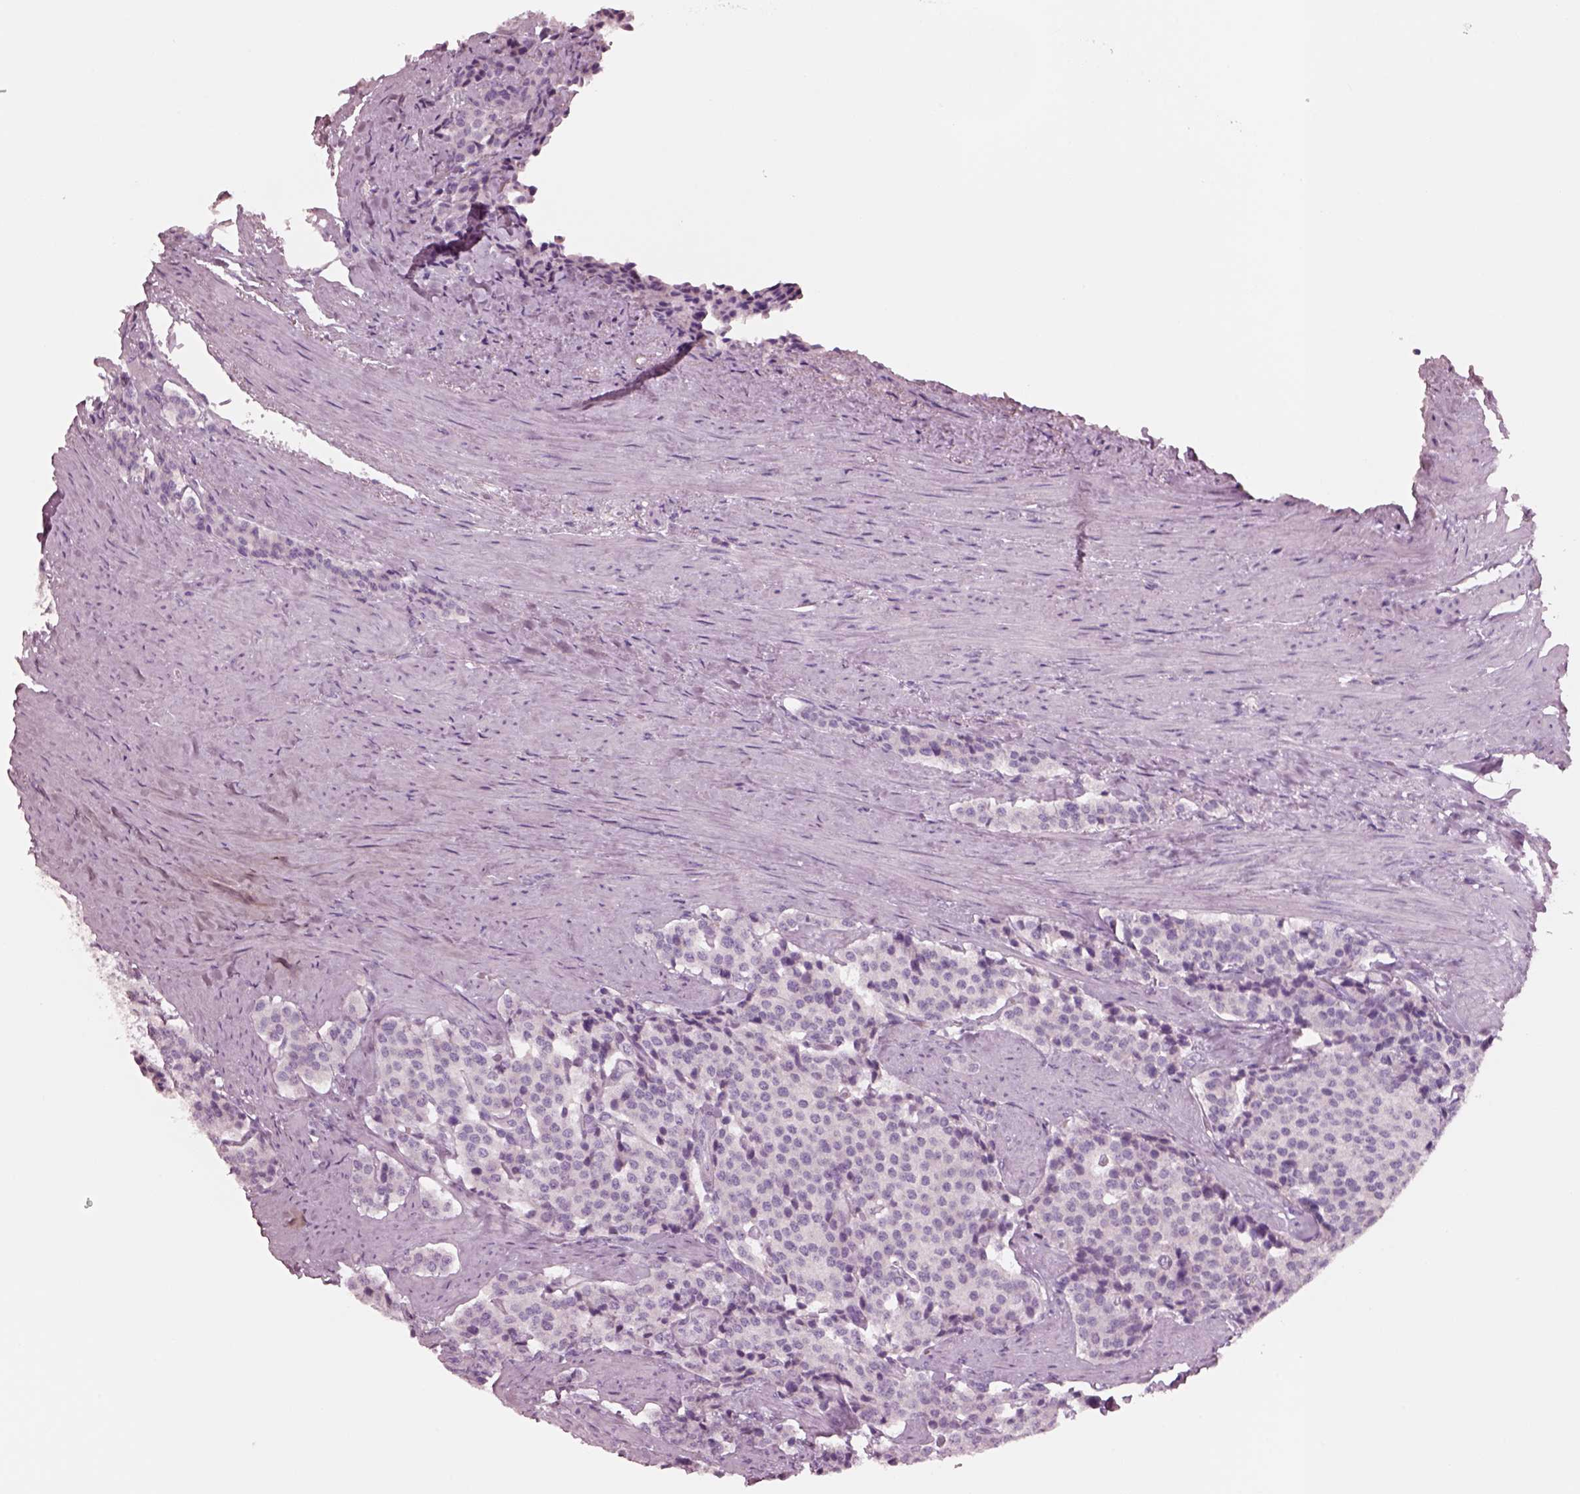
{"staining": {"intensity": "negative", "quantity": "none", "location": "none"}, "tissue": "carcinoid", "cell_type": "Tumor cells", "image_type": "cancer", "snomed": [{"axis": "morphology", "description": "Carcinoid, malignant, NOS"}, {"axis": "topography", "description": "Small intestine"}], "caption": "High power microscopy image of an immunohistochemistry (IHC) image of malignant carcinoid, revealing no significant staining in tumor cells.", "gene": "PNOC", "patient": {"sex": "female", "age": 58}}